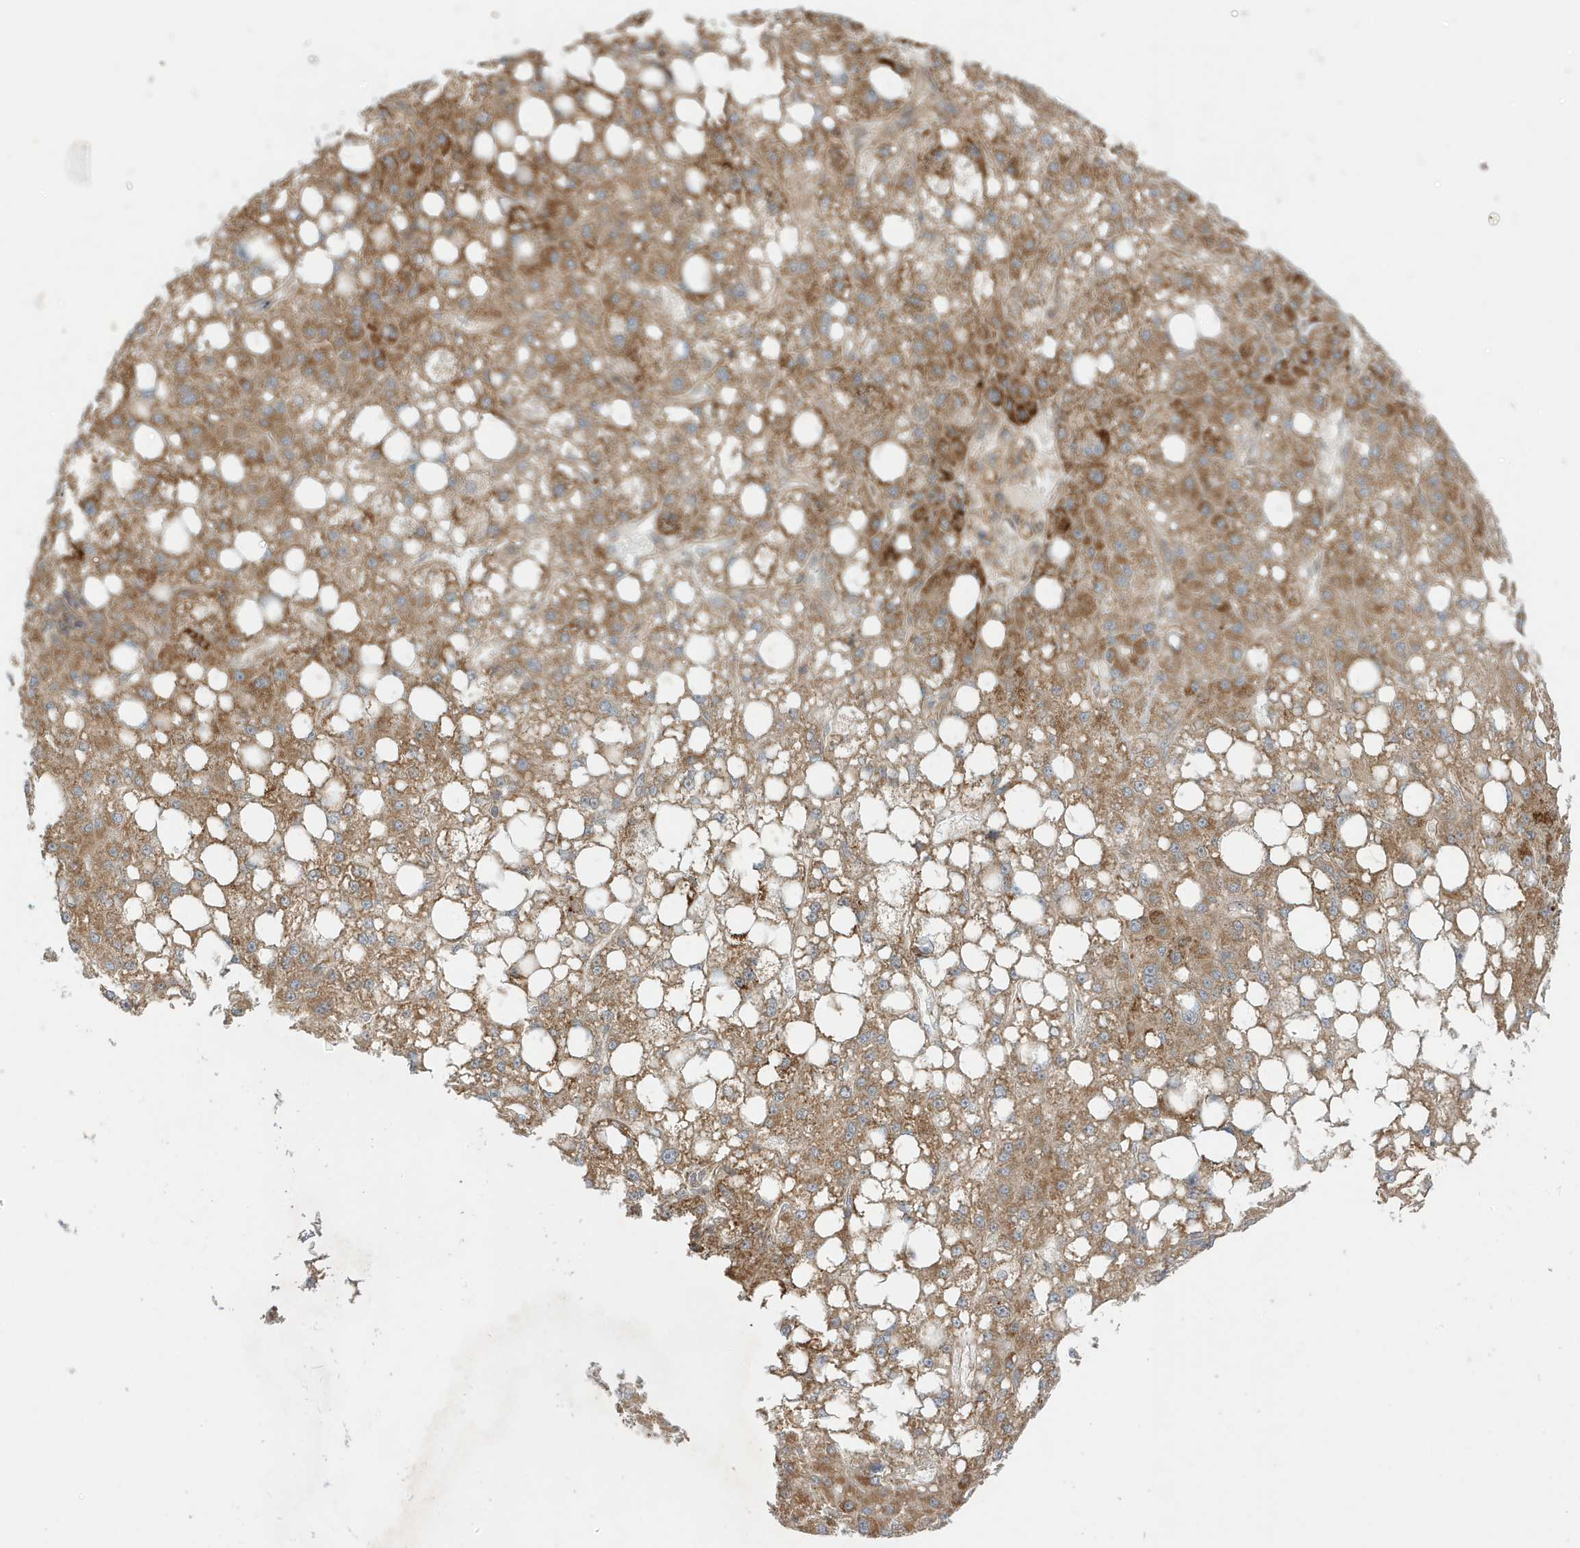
{"staining": {"intensity": "moderate", "quantity": ">75%", "location": "cytoplasmic/membranous"}, "tissue": "liver cancer", "cell_type": "Tumor cells", "image_type": "cancer", "snomed": [{"axis": "morphology", "description": "Carcinoma, Hepatocellular, NOS"}, {"axis": "topography", "description": "Liver"}], "caption": "Immunohistochemistry (DAB) staining of liver cancer (hepatocellular carcinoma) demonstrates moderate cytoplasmic/membranous protein expression in about >75% of tumor cells.", "gene": "DHX36", "patient": {"sex": "male", "age": 67}}